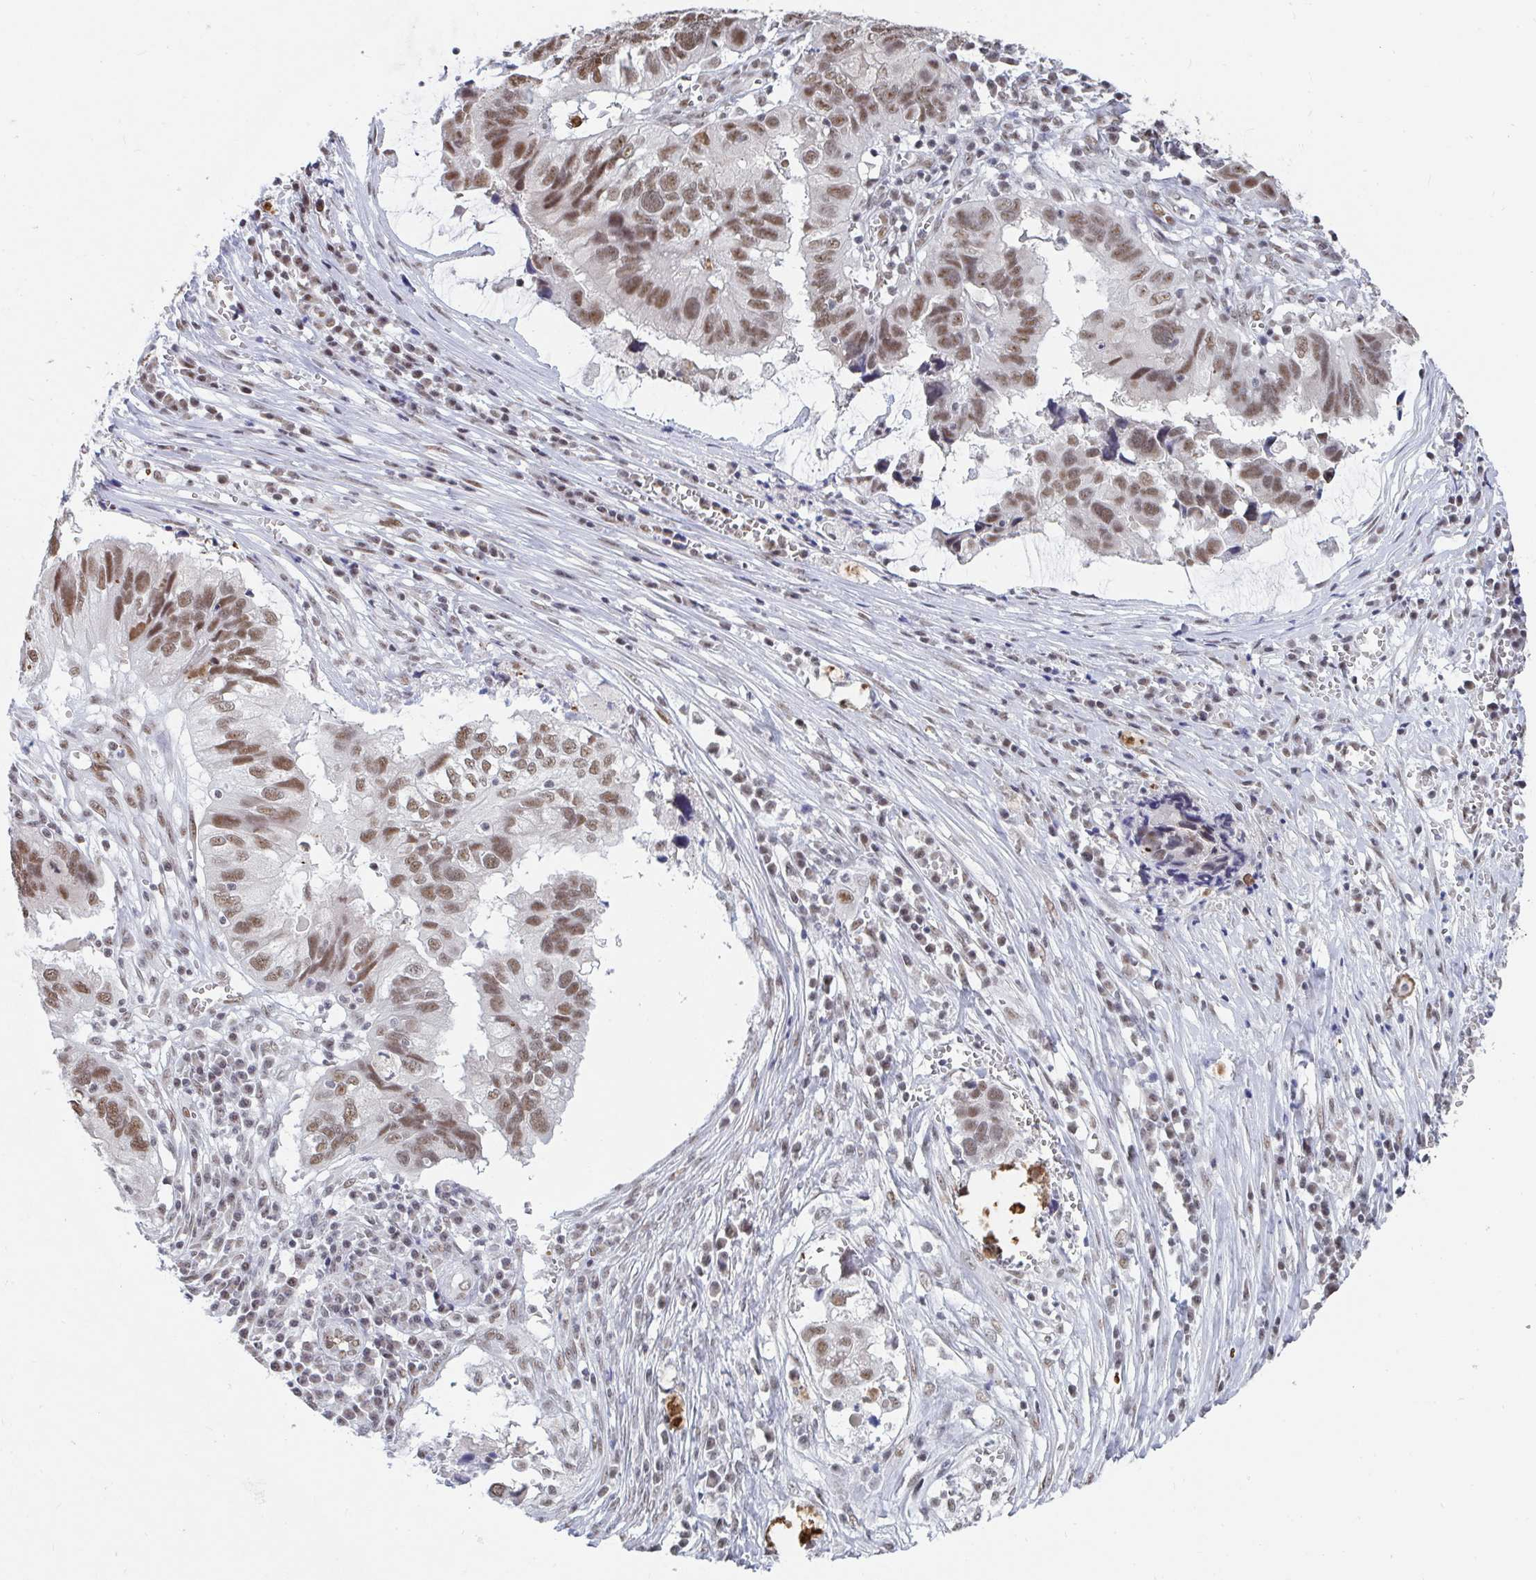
{"staining": {"intensity": "moderate", "quantity": ">75%", "location": "nuclear"}, "tissue": "ovarian cancer", "cell_type": "Tumor cells", "image_type": "cancer", "snomed": [{"axis": "morphology", "description": "Cystadenocarcinoma, serous, NOS"}, {"axis": "topography", "description": "Ovary"}], "caption": "DAB immunohistochemical staining of human ovarian cancer (serous cystadenocarcinoma) displays moderate nuclear protein positivity in approximately >75% of tumor cells.", "gene": "TRIP12", "patient": {"sex": "female", "age": 79}}